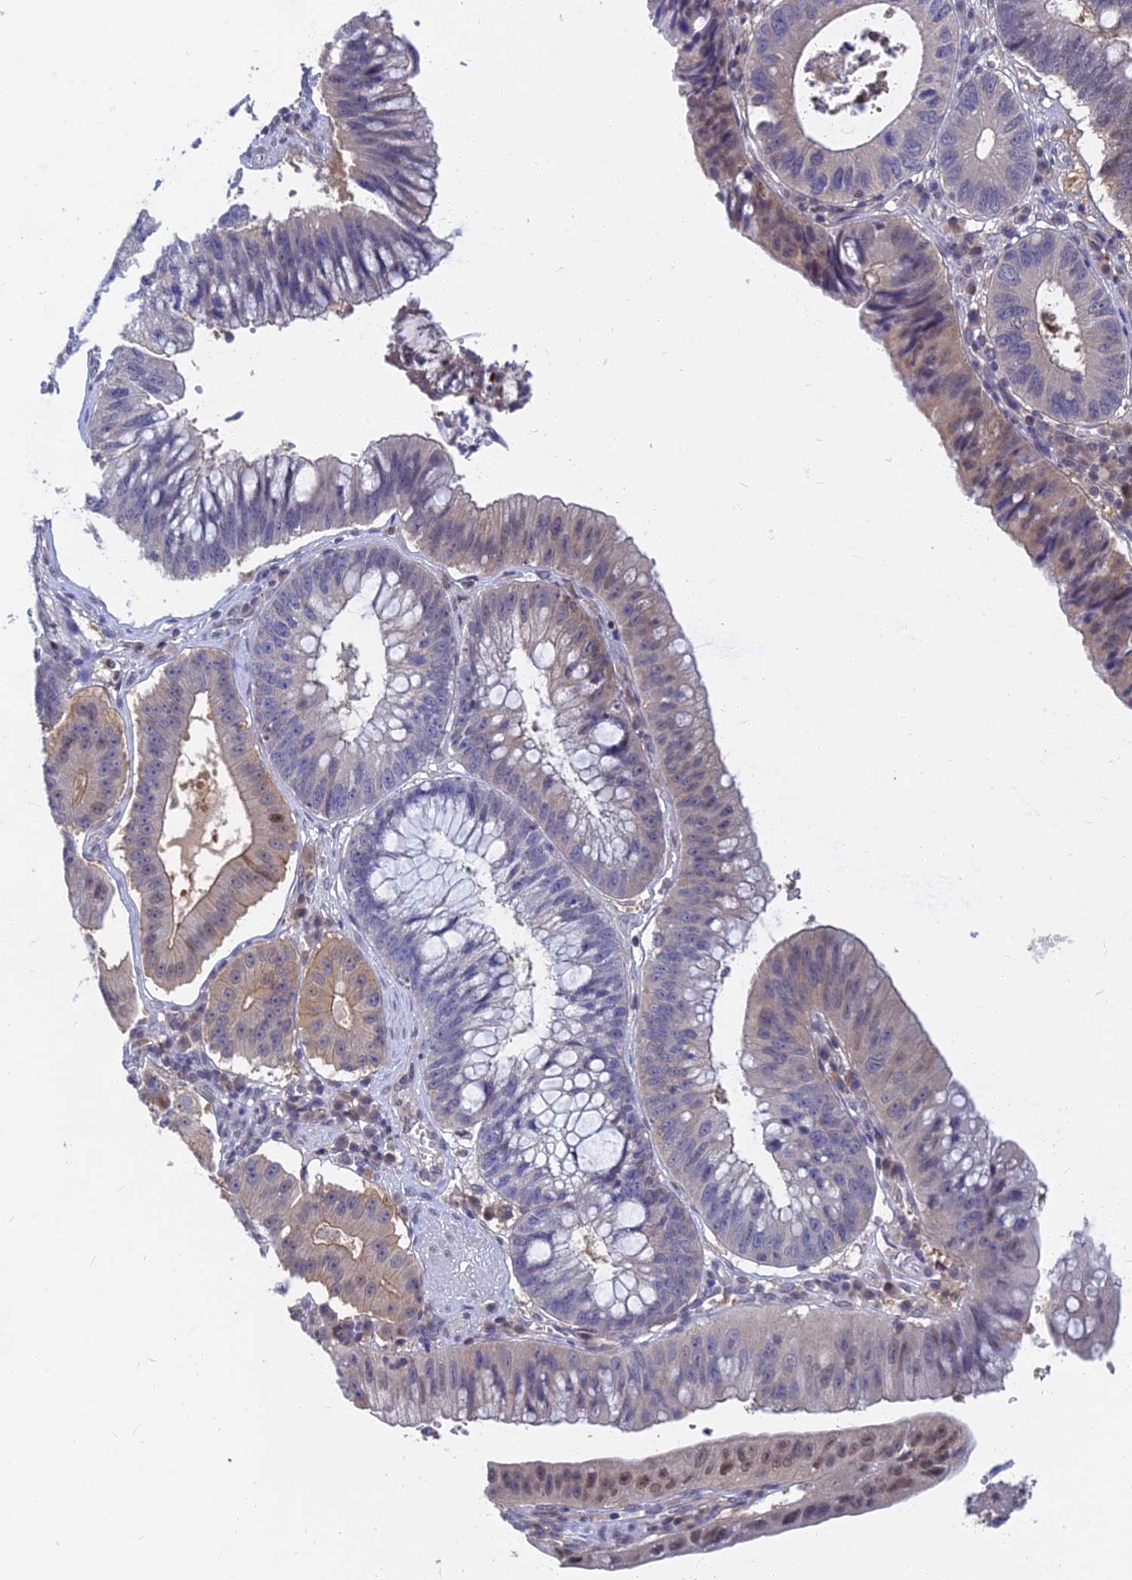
{"staining": {"intensity": "weak", "quantity": "<25%", "location": "cytoplasmic/membranous,nuclear"}, "tissue": "stomach cancer", "cell_type": "Tumor cells", "image_type": "cancer", "snomed": [{"axis": "morphology", "description": "Adenocarcinoma, NOS"}, {"axis": "topography", "description": "Stomach"}], "caption": "Immunohistochemical staining of stomach cancer (adenocarcinoma) exhibits no significant staining in tumor cells. (DAB (3,3'-diaminobenzidine) IHC with hematoxylin counter stain).", "gene": "B3GALT4", "patient": {"sex": "male", "age": 59}}